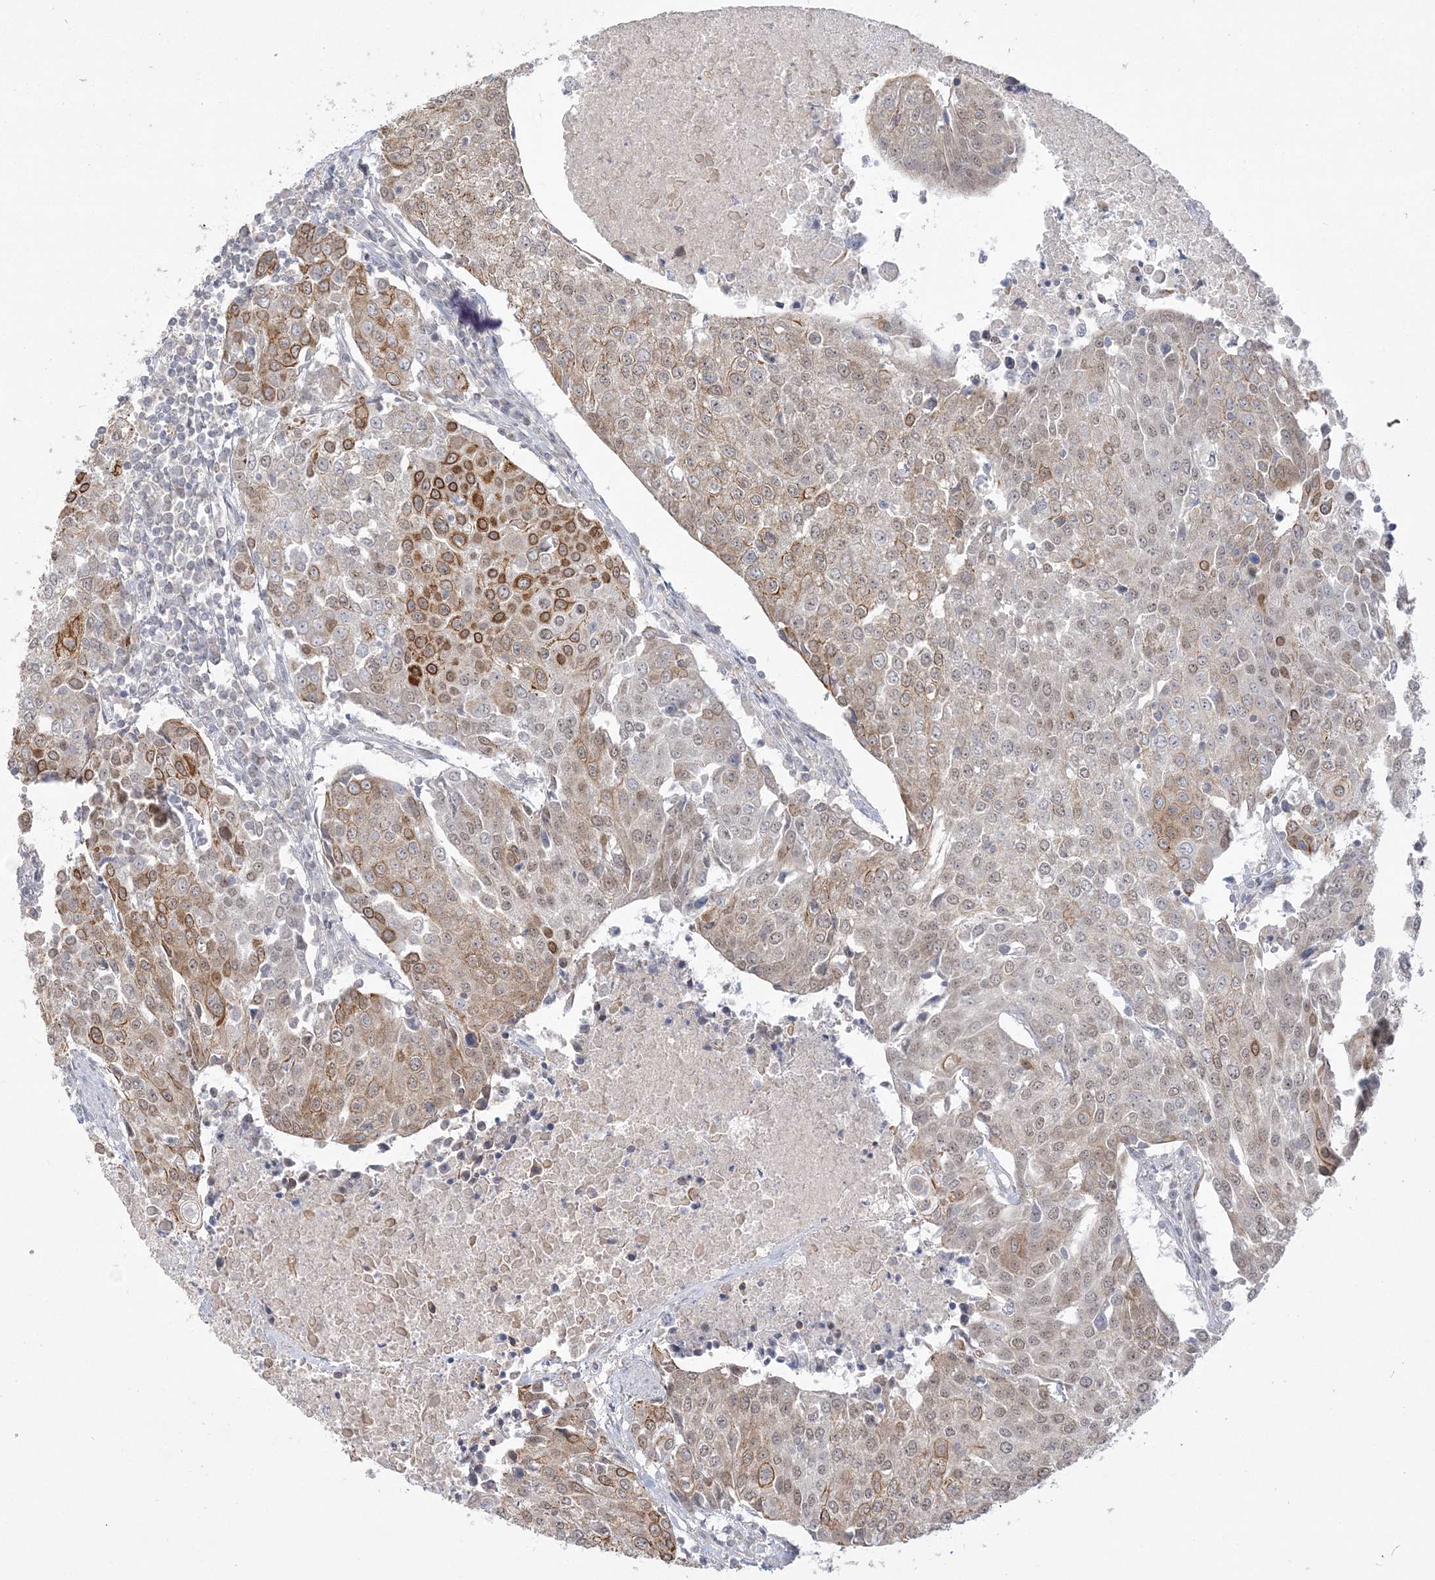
{"staining": {"intensity": "moderate", "quantity": ">75%", "location": "cytoplasmic/membranous,nuclear"}, "tissue": "urothelial cancer", "cell_type": "Tumor cells", "image_type": "cancer", "snomed": [{"axis": "morphology", "description": "Urothelial carcinoma, High grade"}, {"axis": "topography", "description": "Urinary bladder"}], "caption": "Immunohistochemistry micrograph of neoplastic tissue: human urothelial carcinoma (high-grade) stained using immunohistochemistry (IHC) demonstrates medium levels of moderate protein expression localized specifically in the cytoplasmic/membranous and nuclear of tumor cells, appearing as a cytoplasmic/membranous and nuclear brown color.", "gene": "ANKS1A", "patient": {"sex": "female", "age": 85}}